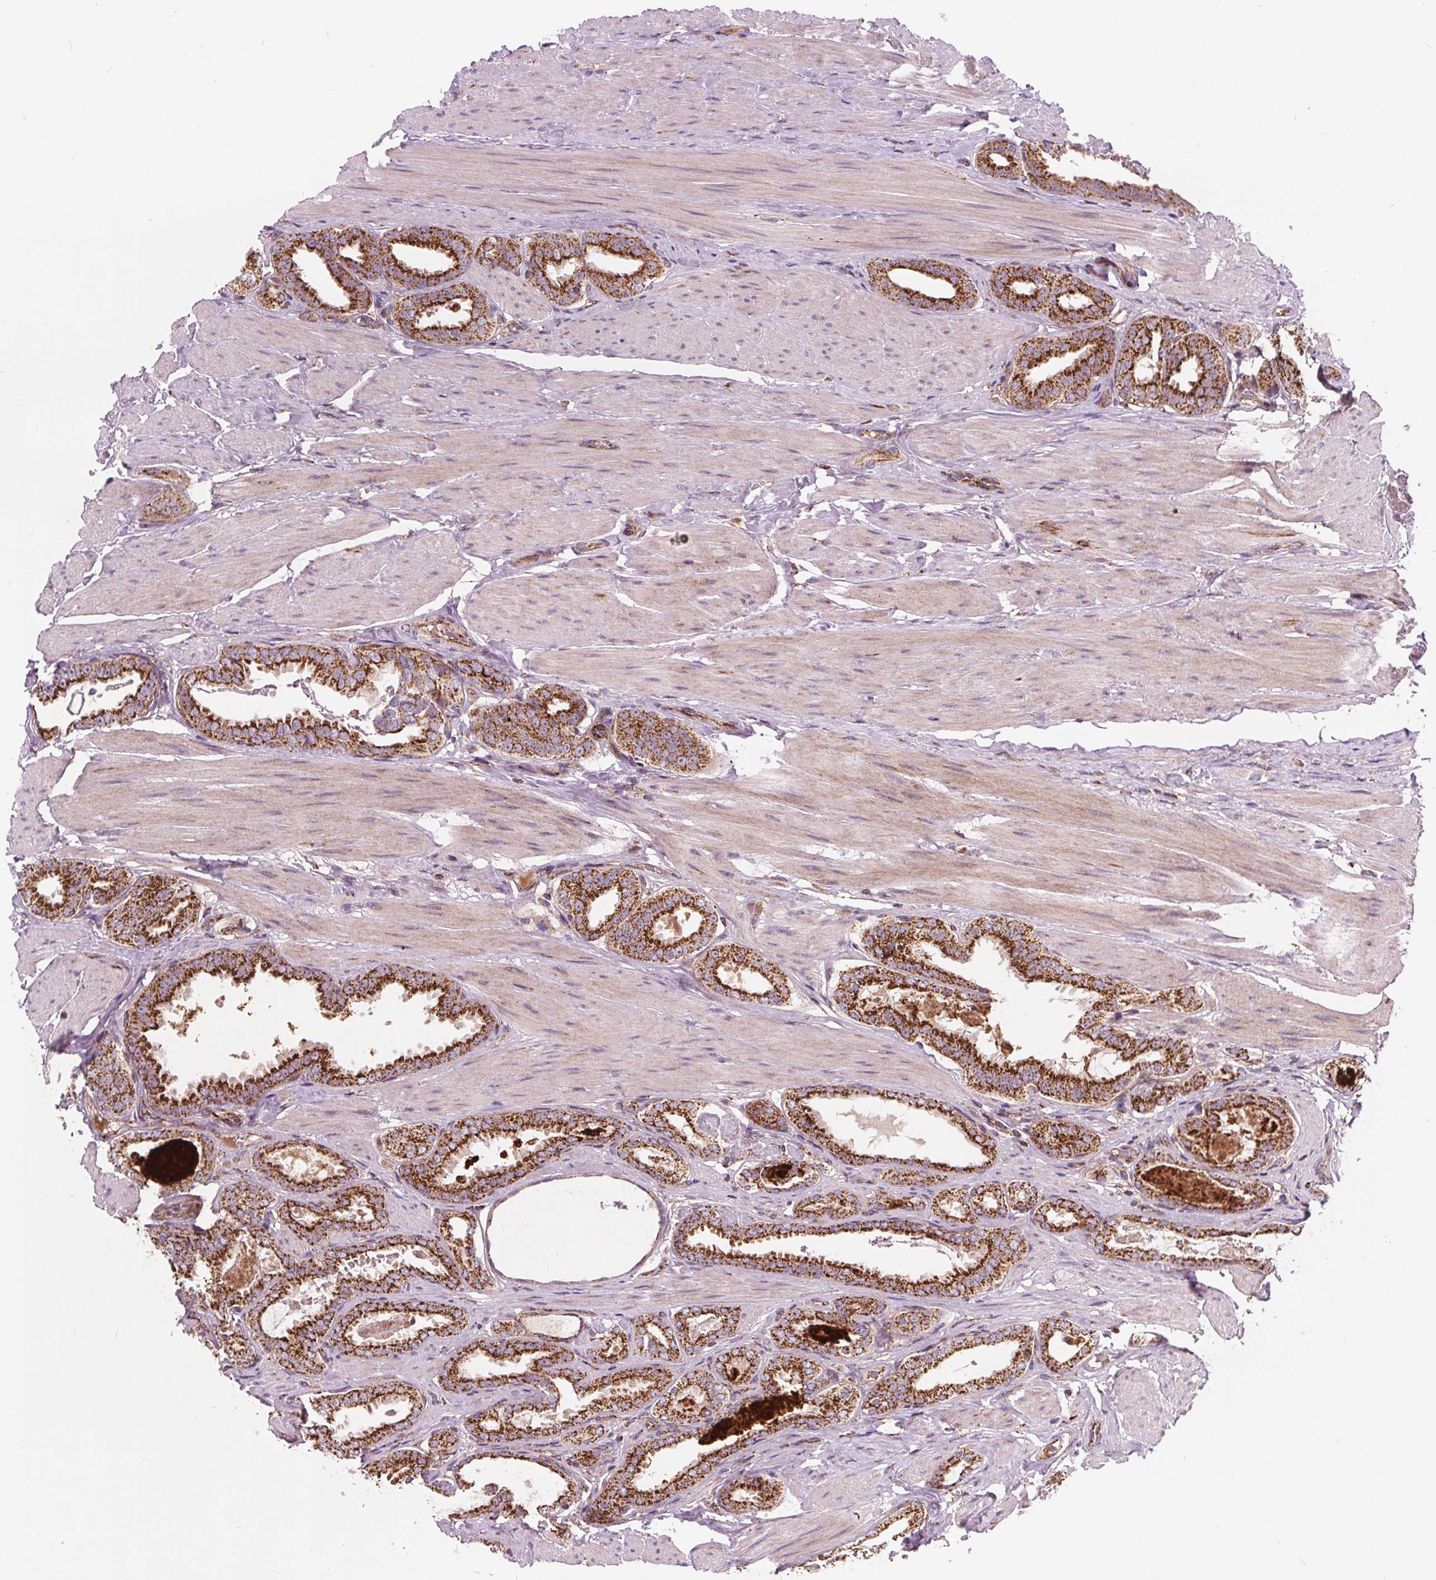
{"staining": {"intensity": "strong", "quantity": ">75%", "location": "cytoplasmic/membranous"}, "tissue": "prostate cancer", "cell_type": "Tumor cells", "image_type": "cancer", "snomed": [{"axis": "morphology", "description": "Adenocarcinoma, High grade"}, {"axis": "topography", "description": "Prostate"}], "caption": "Immunohistochemical staining of prostate cancer exhibits high levels of strong cytoplasmic/membranous protein staining in approximately >75% of tumor cells. The protein of interest is shown in brown color, while the nuclei are stained blue.", "gene": "GOLT1B", "patient": {"sex": "male", "age": 63}}